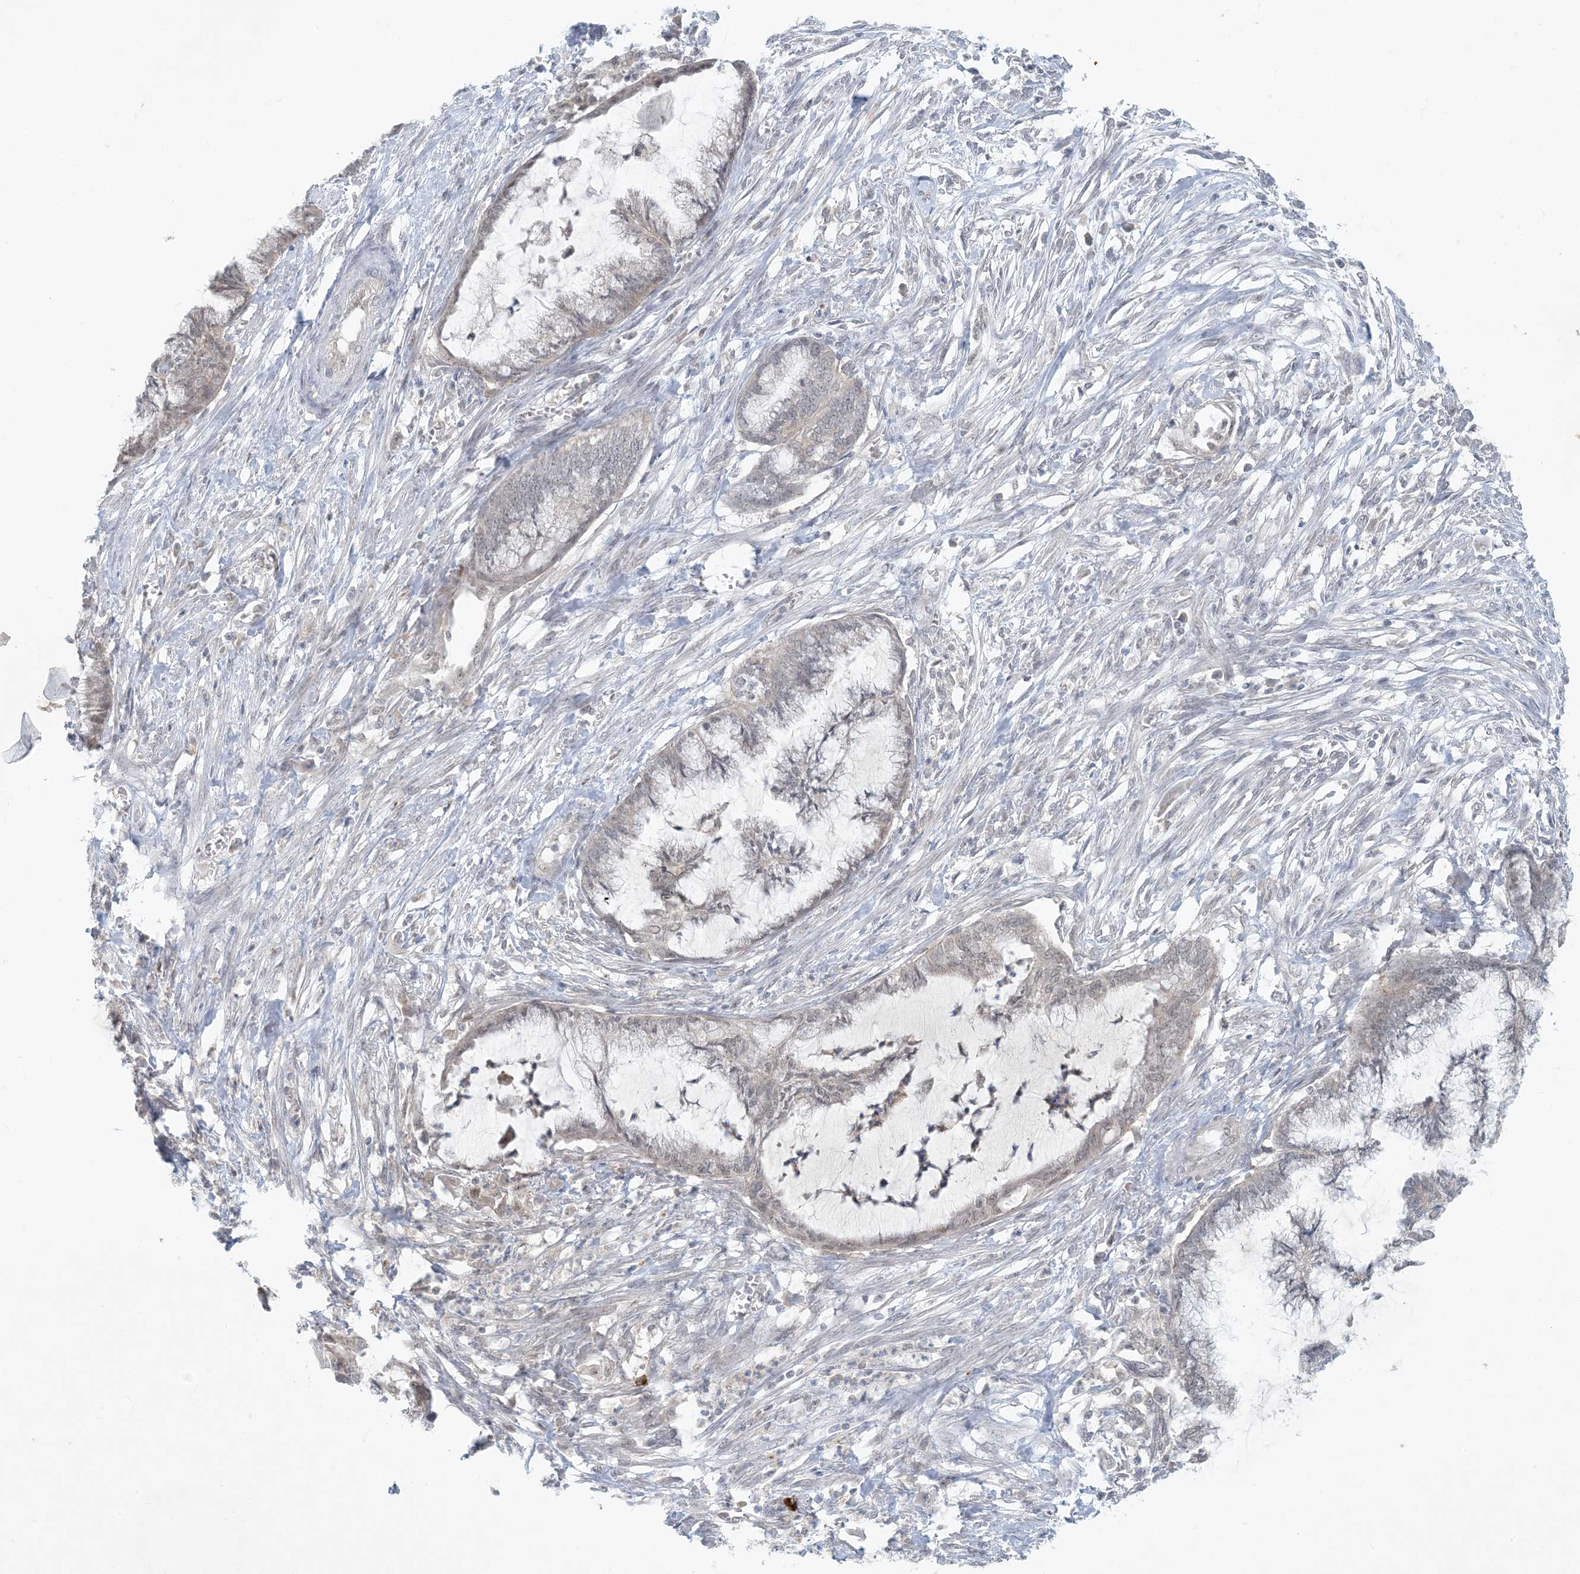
{"staining": {"intensity": "weak", "quantity": "<25%", "location": "cytoplasmic/membranous"}, "tissue": "endometrial cancer", "cell_type": "Tumor cells", "image_type": "cancer", "snomed": [{"axis": "morphology", "description": "Adenocarcinoma, NOS"}, {"axis": "topography", "description": "Endometrium"}], "caption": "Tumor cells show no significant protein staining in endometrial cancer.", "gene": "OBI1", "patient": {"sex": "female", "age": 86}}